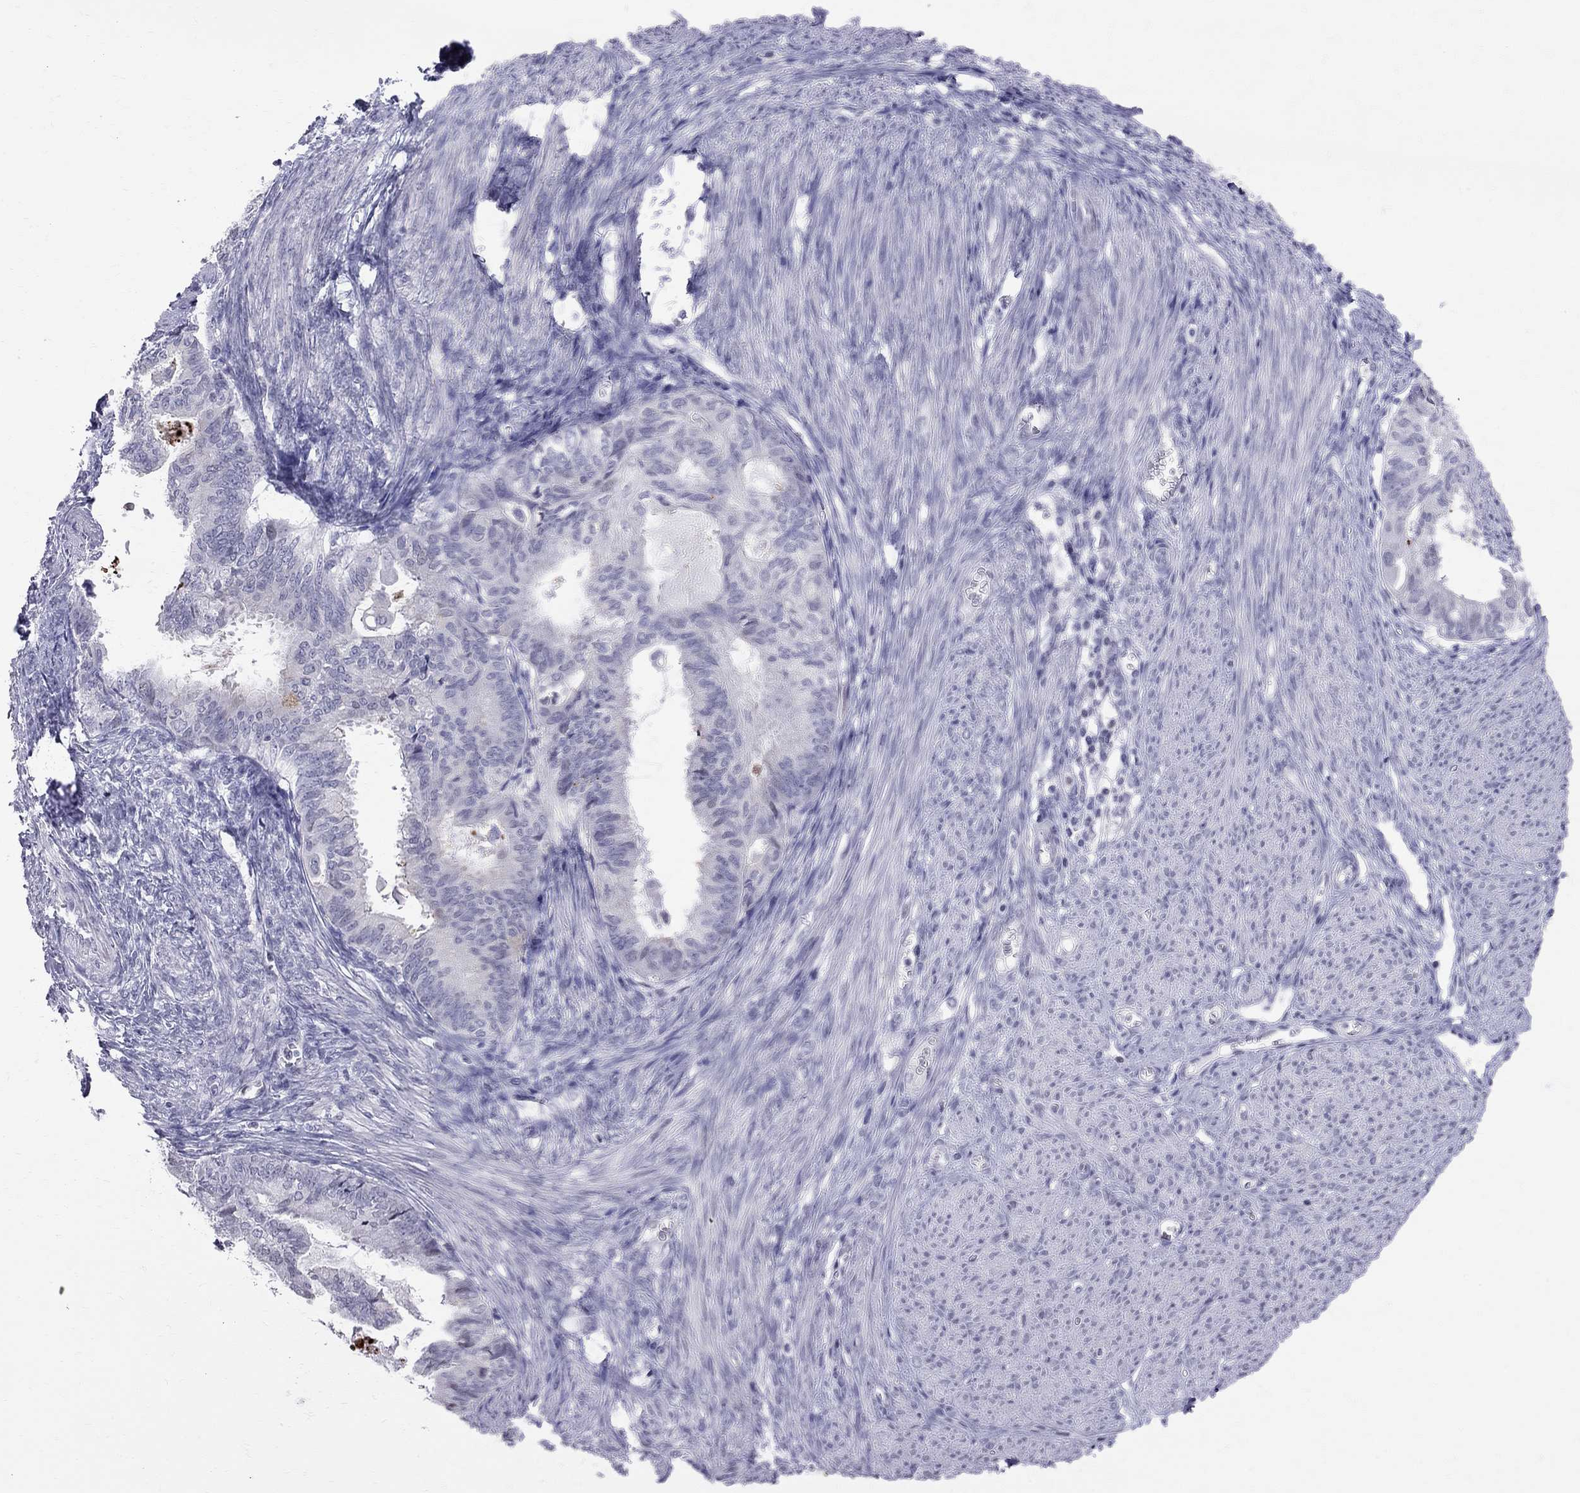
{"staining": {"intensity": "negative", "quantity": "none", "location": "none"}, "tissue": "endometrial cancer", "cell_type": "Tumor cells", "image_type": "cancer", "snomed": [{"axis": "morphology", "description": "Adenocarcinoma, NOS"}, {"axis": "topography", "description": "Endometrium"}], "caption": "This image is of endometrial cancer (adenocarcinoma) stained with immunohistochemistry to label a protein in brown with the nuclei are counter-stained blue. There is no positivity in tumor cells.", "gene": "MUC15", "patient": {"sex": "female", "age": 86}}